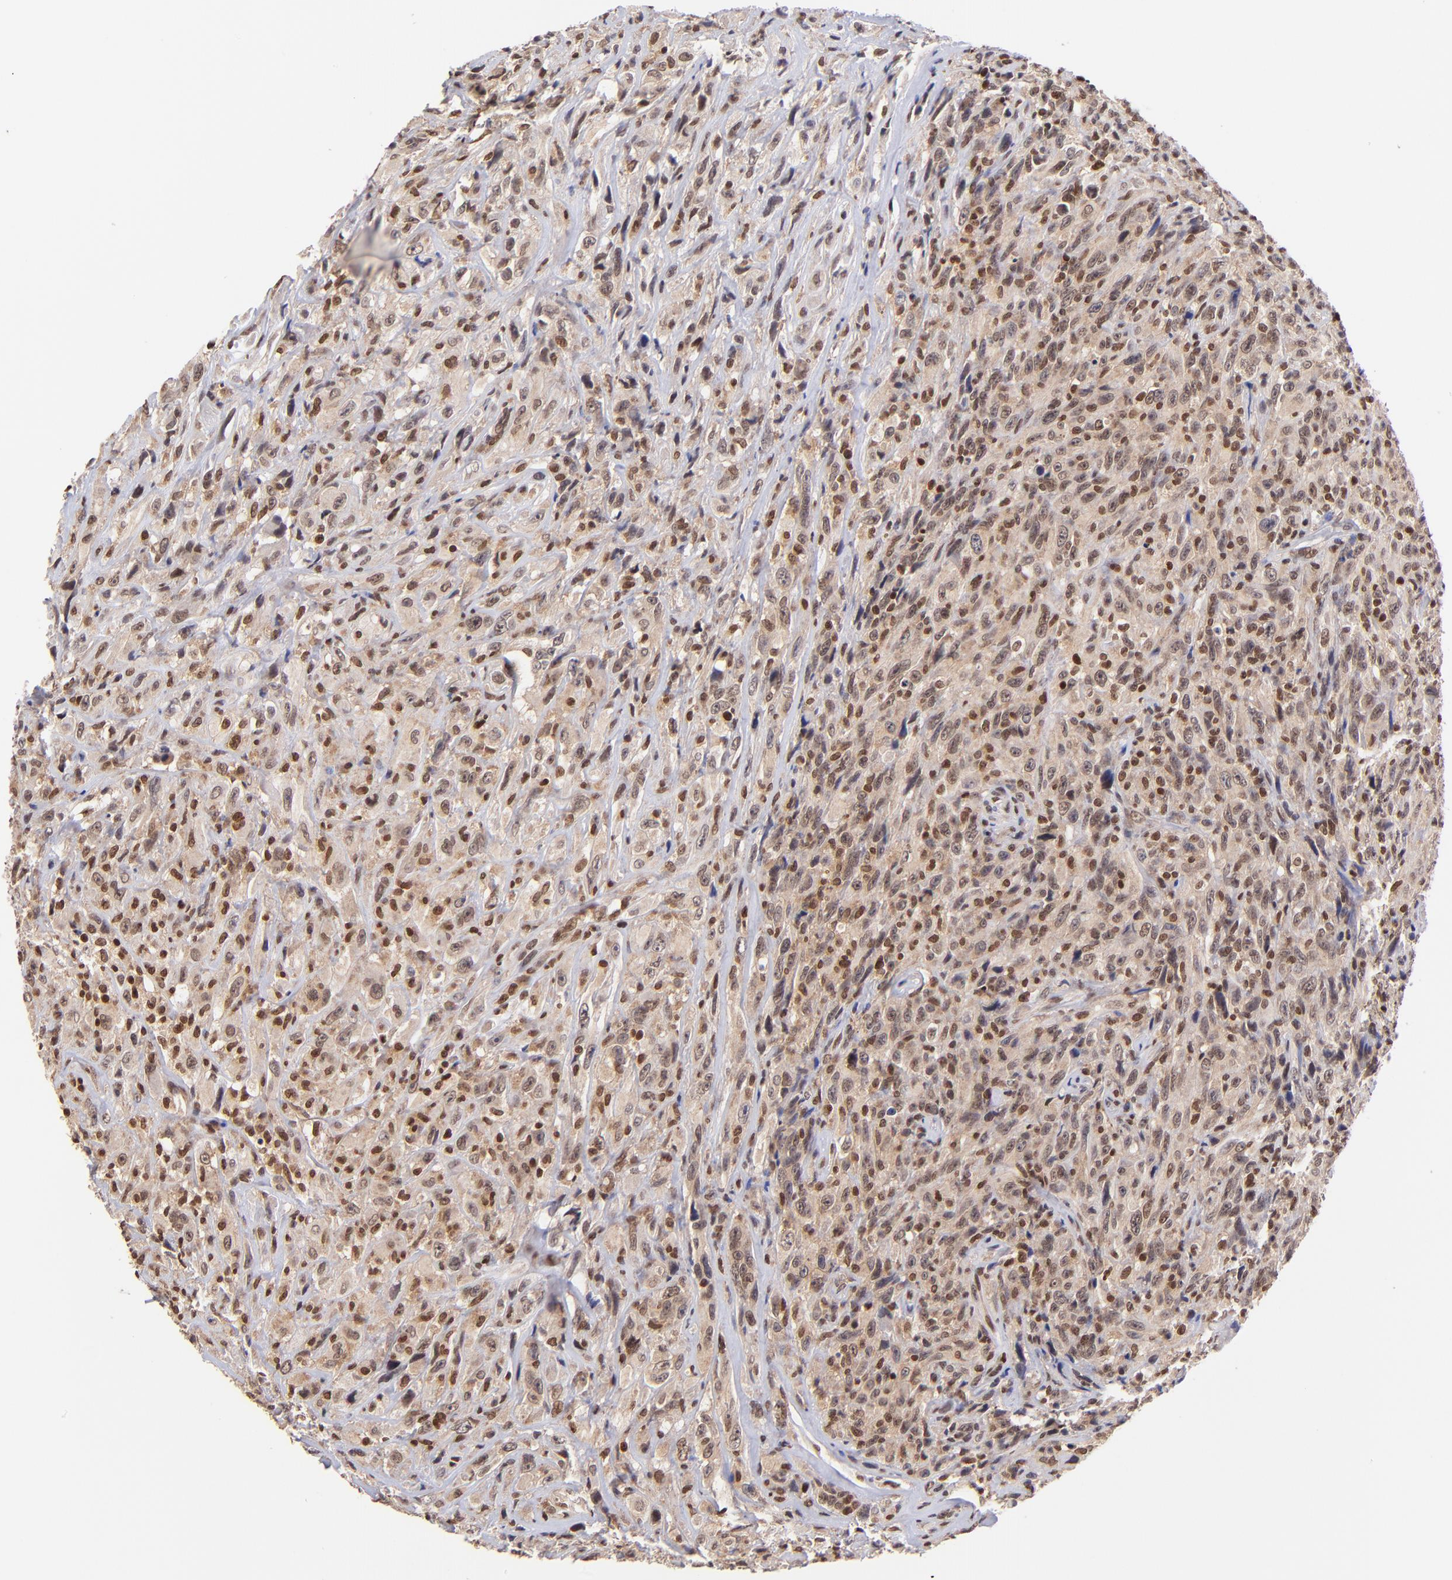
{"staining": {"intensity": "strong", "quantity": ">75%", "location": "nuclear"}, "tissue": "glioma", "cell_type": "Tumor cells", "image_type": "cancer", "snomed": [{"axis": "morphology", "description": "Glioma, malignant, High grade"}, {"axis": "topography", "description": "Brain"}], "caption": "The micrograph displays a brown stain indicating the presence of a protein in the nuclear of tumor cells in glioma. The staining is performed using DAB (3,3'-diaminobenzidine) brown chromogen to label protein expression. The nuclei are counter-stained blue using hematoxylin.", "gene": "WDR25", "patient": {"sex": "male", "age": 48}}